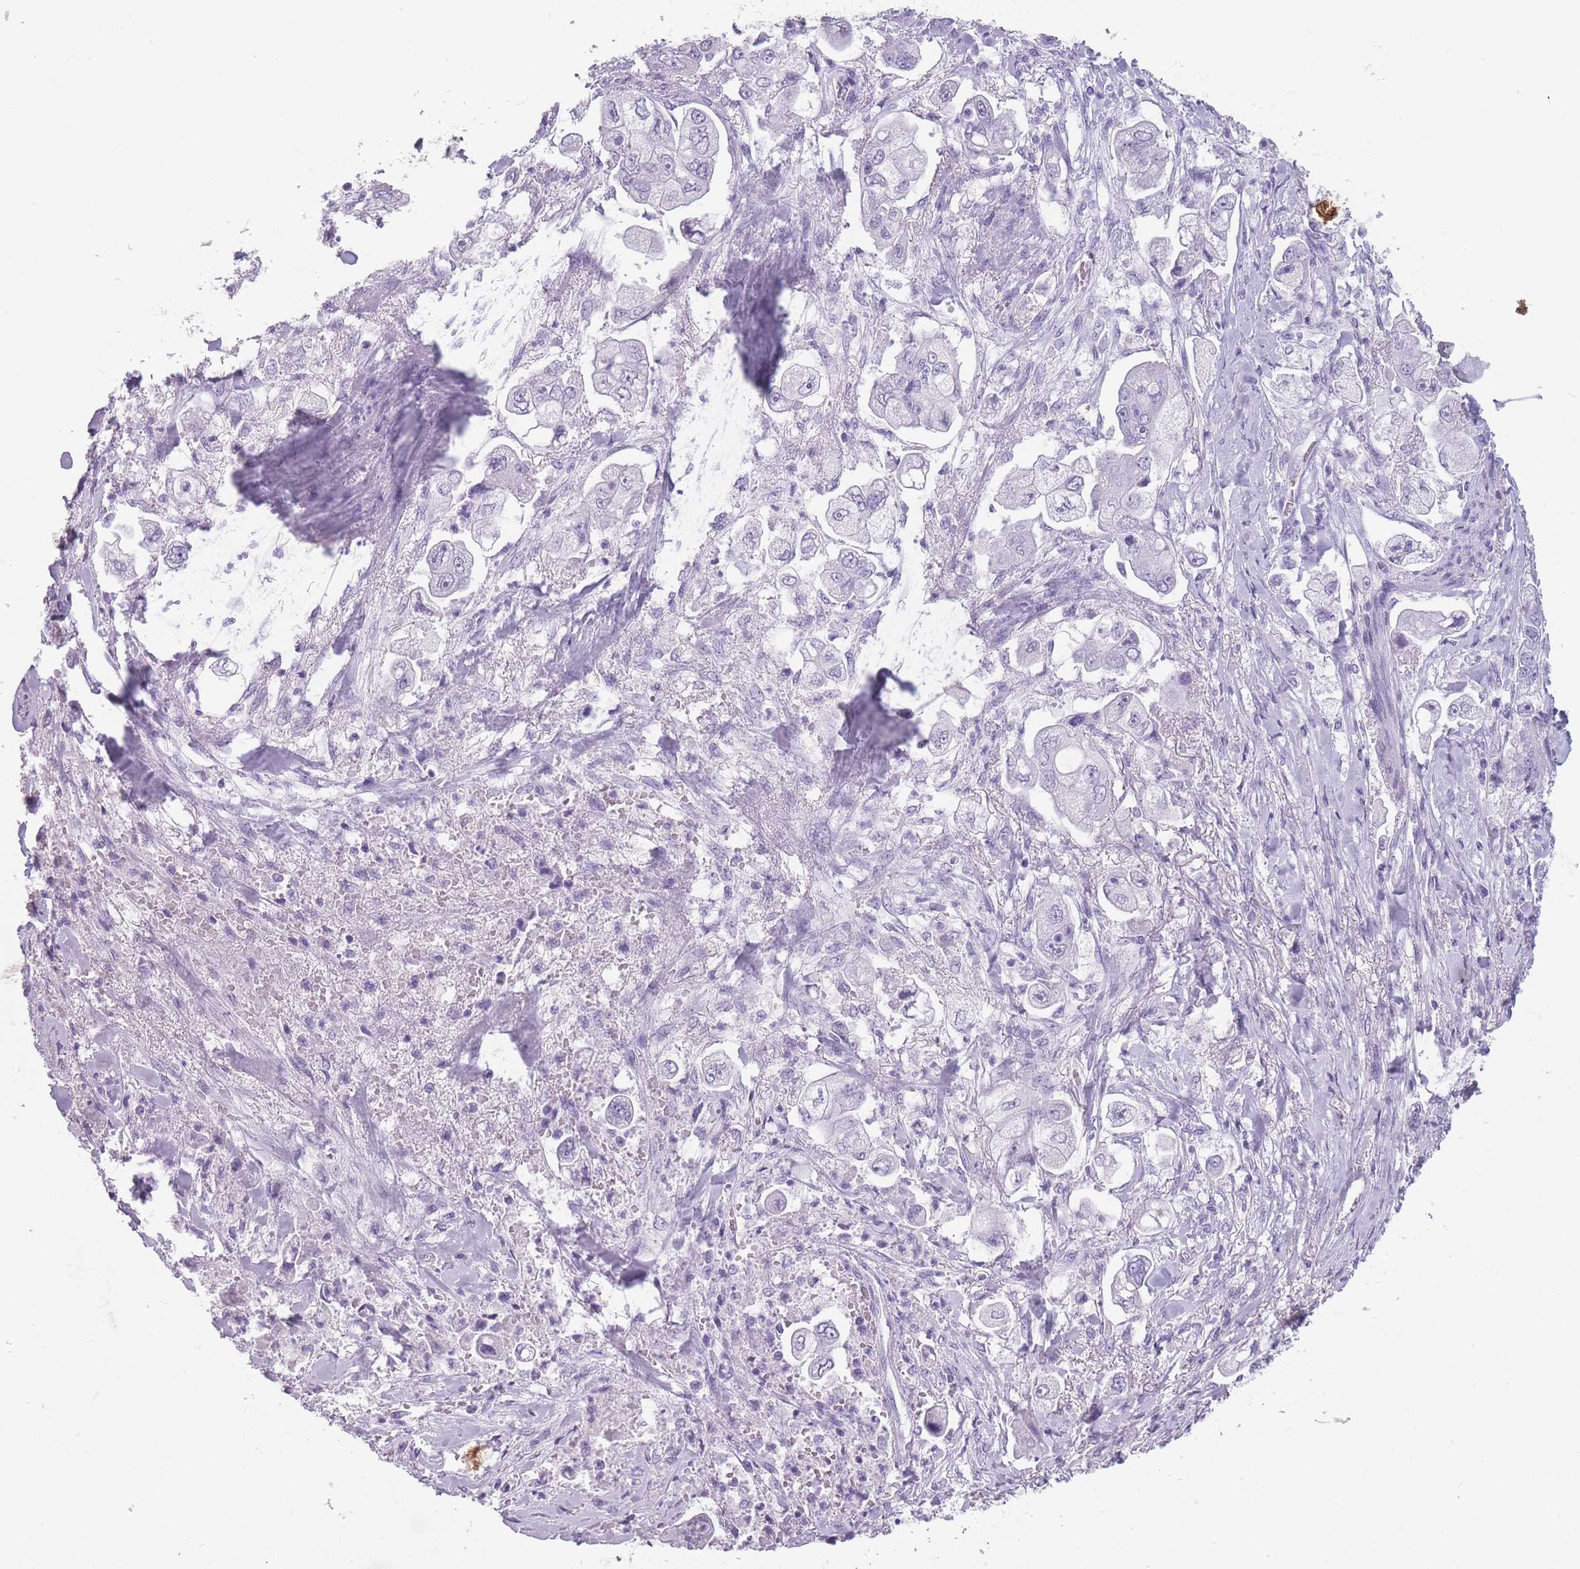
{"staining": {"intensity": "negative", "quantity": "none", "location": "none"}, "tissue": "stomach cancer", "cell_type": "Tumor cells", "image_type": "cancer", "snomed": [{"axis": "morphology", "description": "Adenocarcinoma, NOS"}, {"axis": "topography", "description": "Stomach"}], "caption": "This is an immunohistochemistry micrograph of human stomach adenocarcinoma. There is no staining in tumor cells.", "gene": "CCNO", "patient": {"sex": "male", "age": 62}}